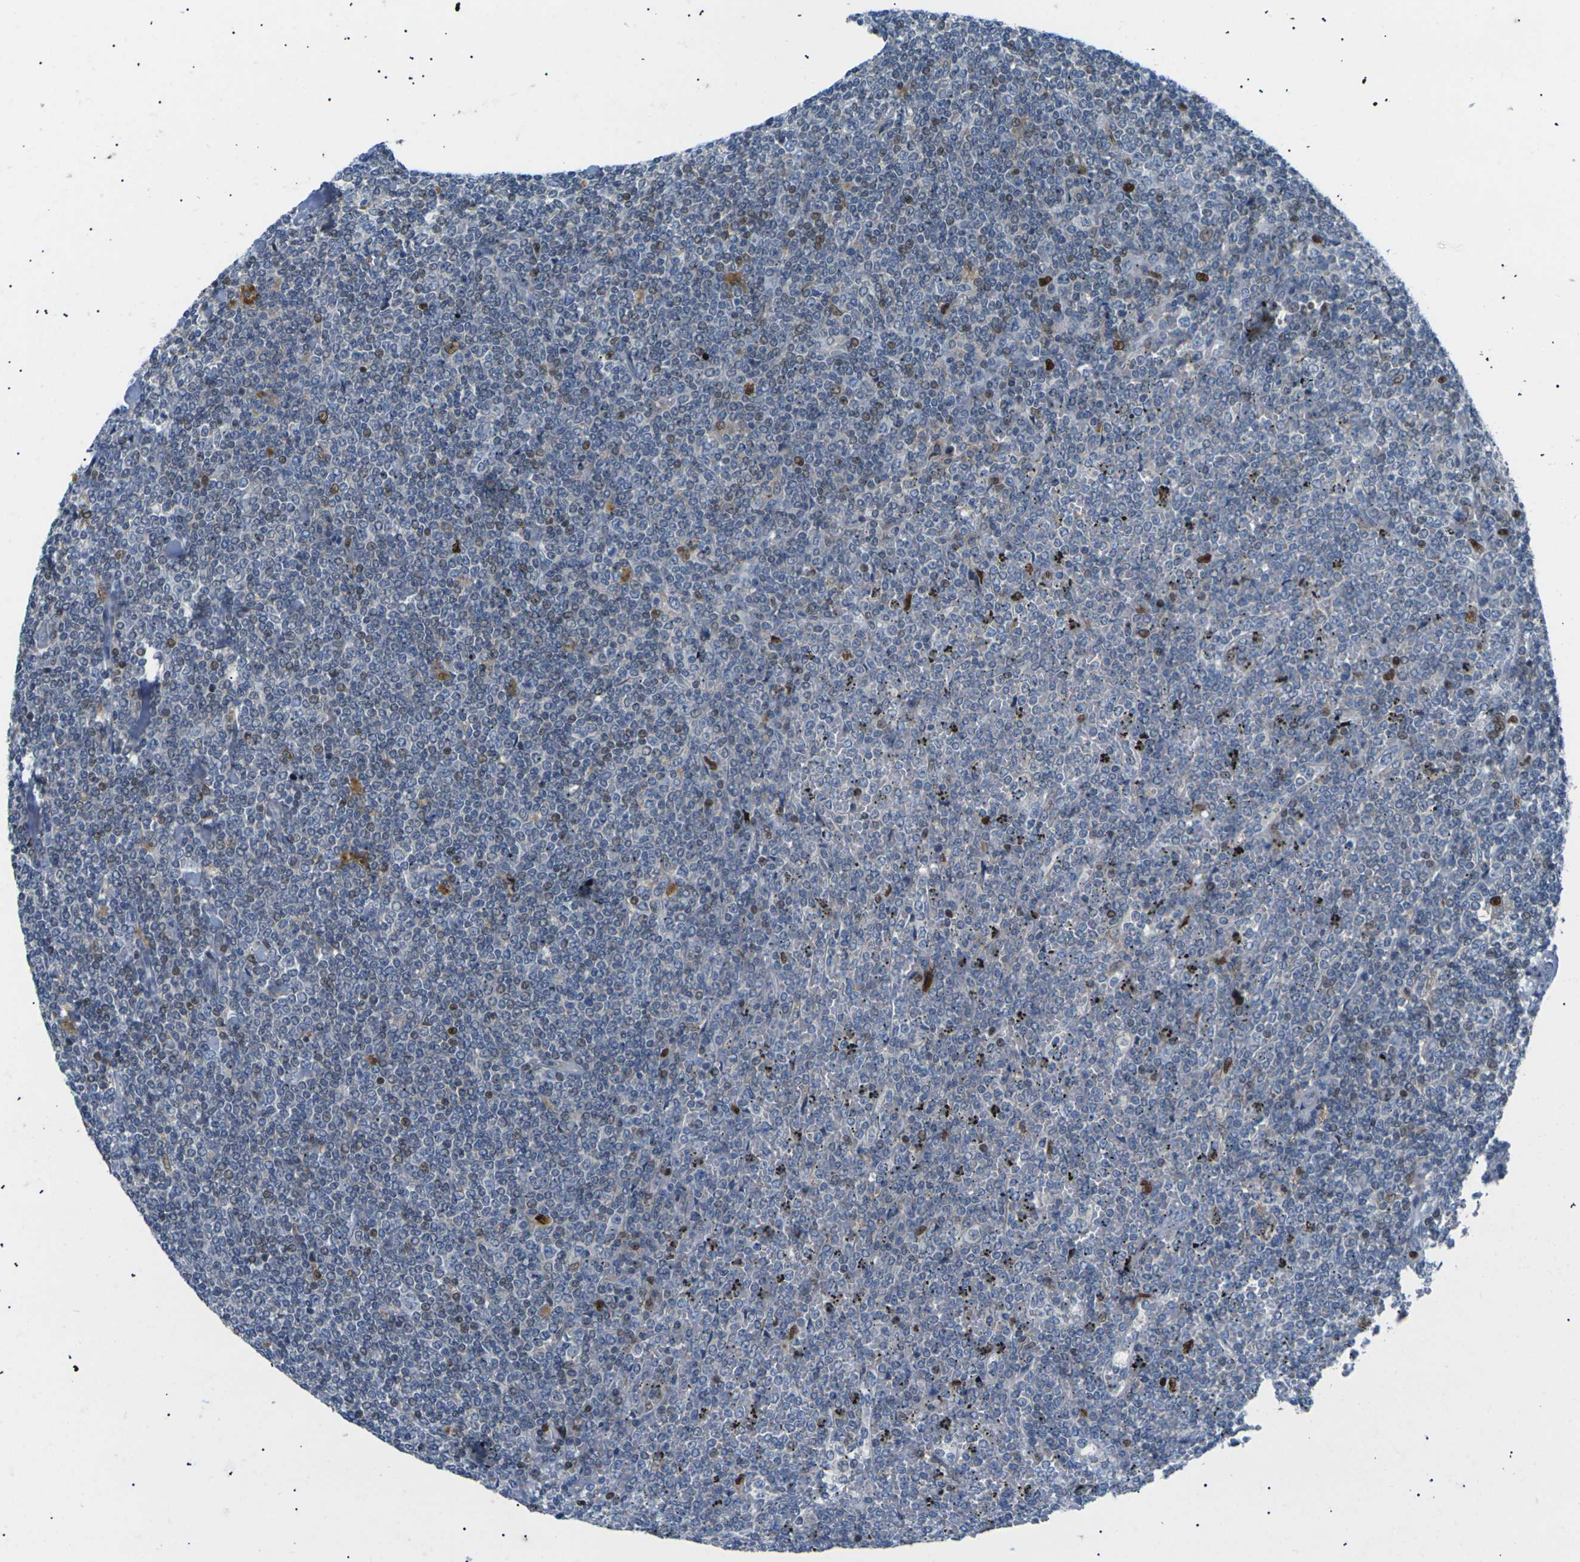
{"staining": {"intensity": "weak", "quantity": "<25%", "location": "nuclear"}, "tissue": "lymphoma", "cell_type": "Tumor cells", "image_type": "cancer", "snomed": [{"axis": "morphology", "description": "Malignant lymphoma, non-Hodgkin's type, Low grade"}, {"axis": "topography", "description": "Spleen"}], "caption": "Protein analysis of low-grade malignant lymphoma, non-Hodgkin's type reveals no significant positivity in tumor cells.", "gene": "RPS6KA3", "patient": {"sex": "female", "age": 19}}